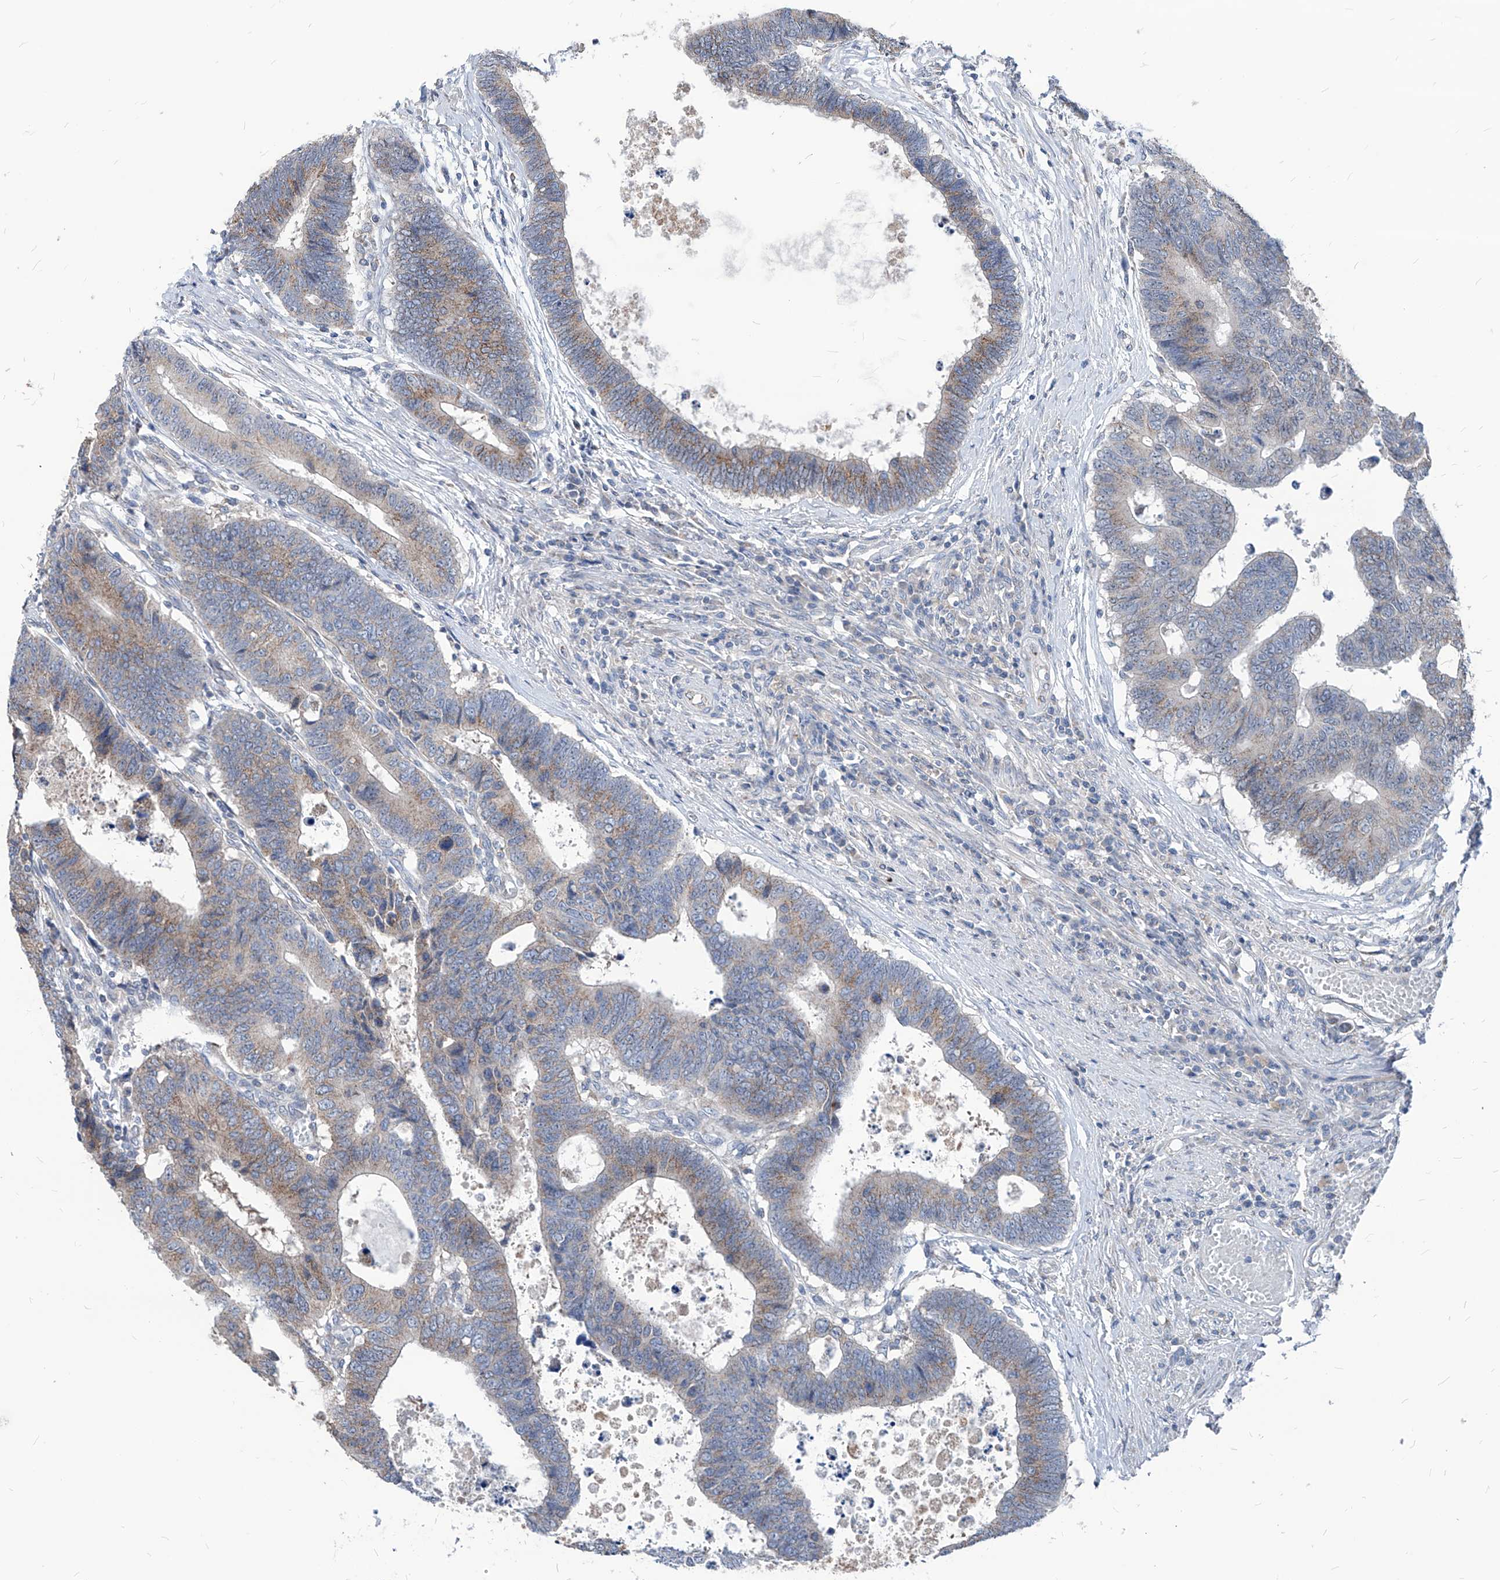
{"staining": {"intensity": "weak", "quantity": "25%-75%", "location": "cytoplasmic/membranous"}, "tissue": "colorectal cancer", "cell_type": "Tumor cells", "image_type": "cancer", "snomed": [{"axis": "morphology", "description": "Adenocarcinoma, NOS"}, {"axis": "topography", "description": "Rectum"}], "caption": "Immunohistochemistry (IHC) (DAB) staining of colorectal adenocarcinoma reveals weak cytoplasmic/membranous protein staining in approximately 25%-75% of tumor cells.", "gene": "AGPS", "patient": {"sex": "male", "age": 84}}